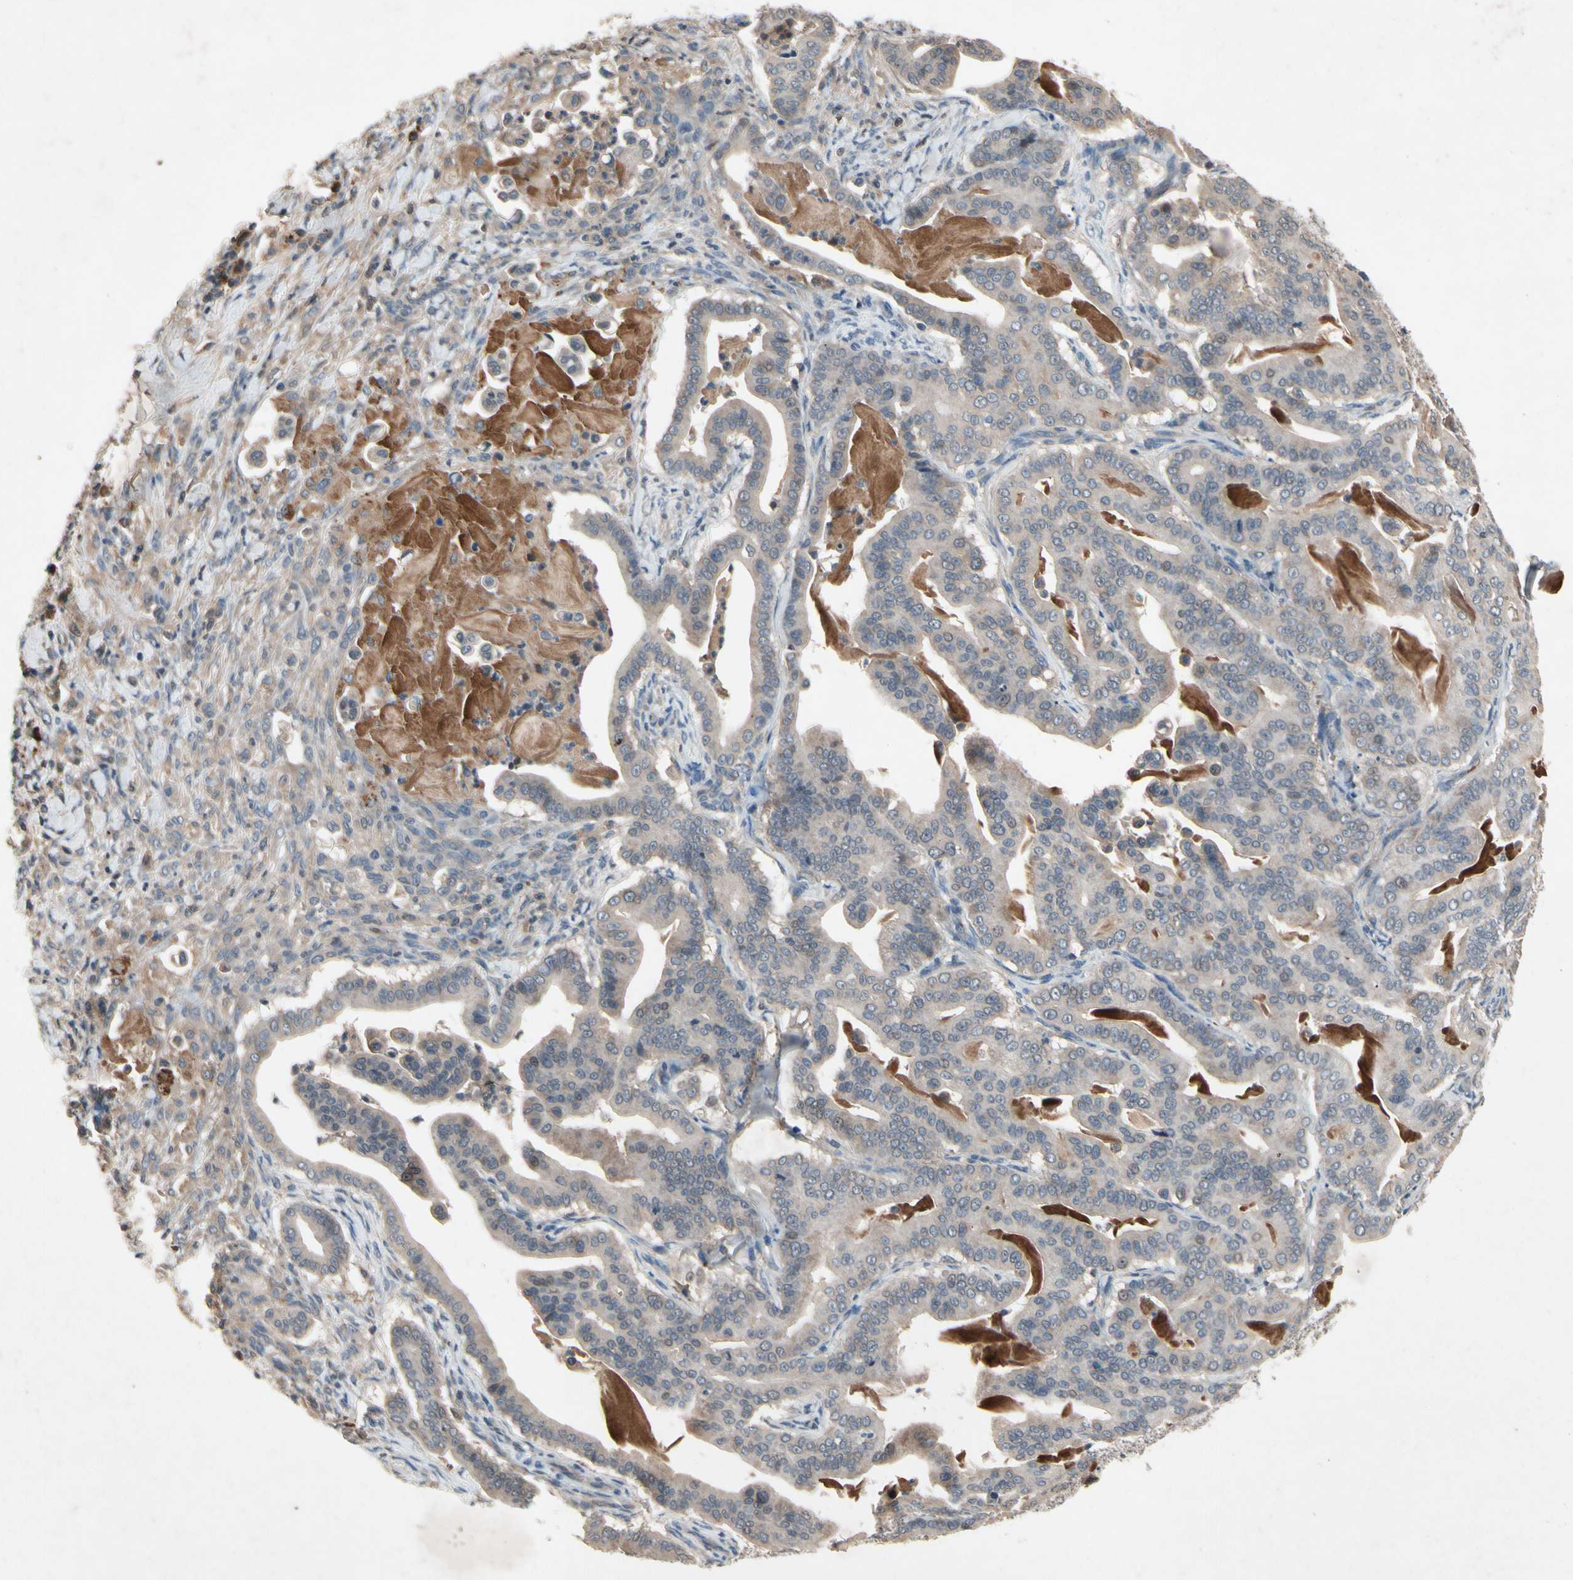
{"staining": {"intensity": "weak", "quantity": "<25%", "location": "cytoplasmic/membranous"}, "tissue": "pancreatic cancer", "cell_type": "Tumor cells", "image_type": "cancer", "snomed": [{"axis": "morphology", "description": "Adenocarcinoma, NOS"}, {"axis": "topography", "description": "Pancreas"}], "caption": "Immunohistochemical staining of human pancreatic cancer shows no significant staining in tumor cells.", "gene": "IL1RL1", "patient": {"sex": "male", "age": 63}}